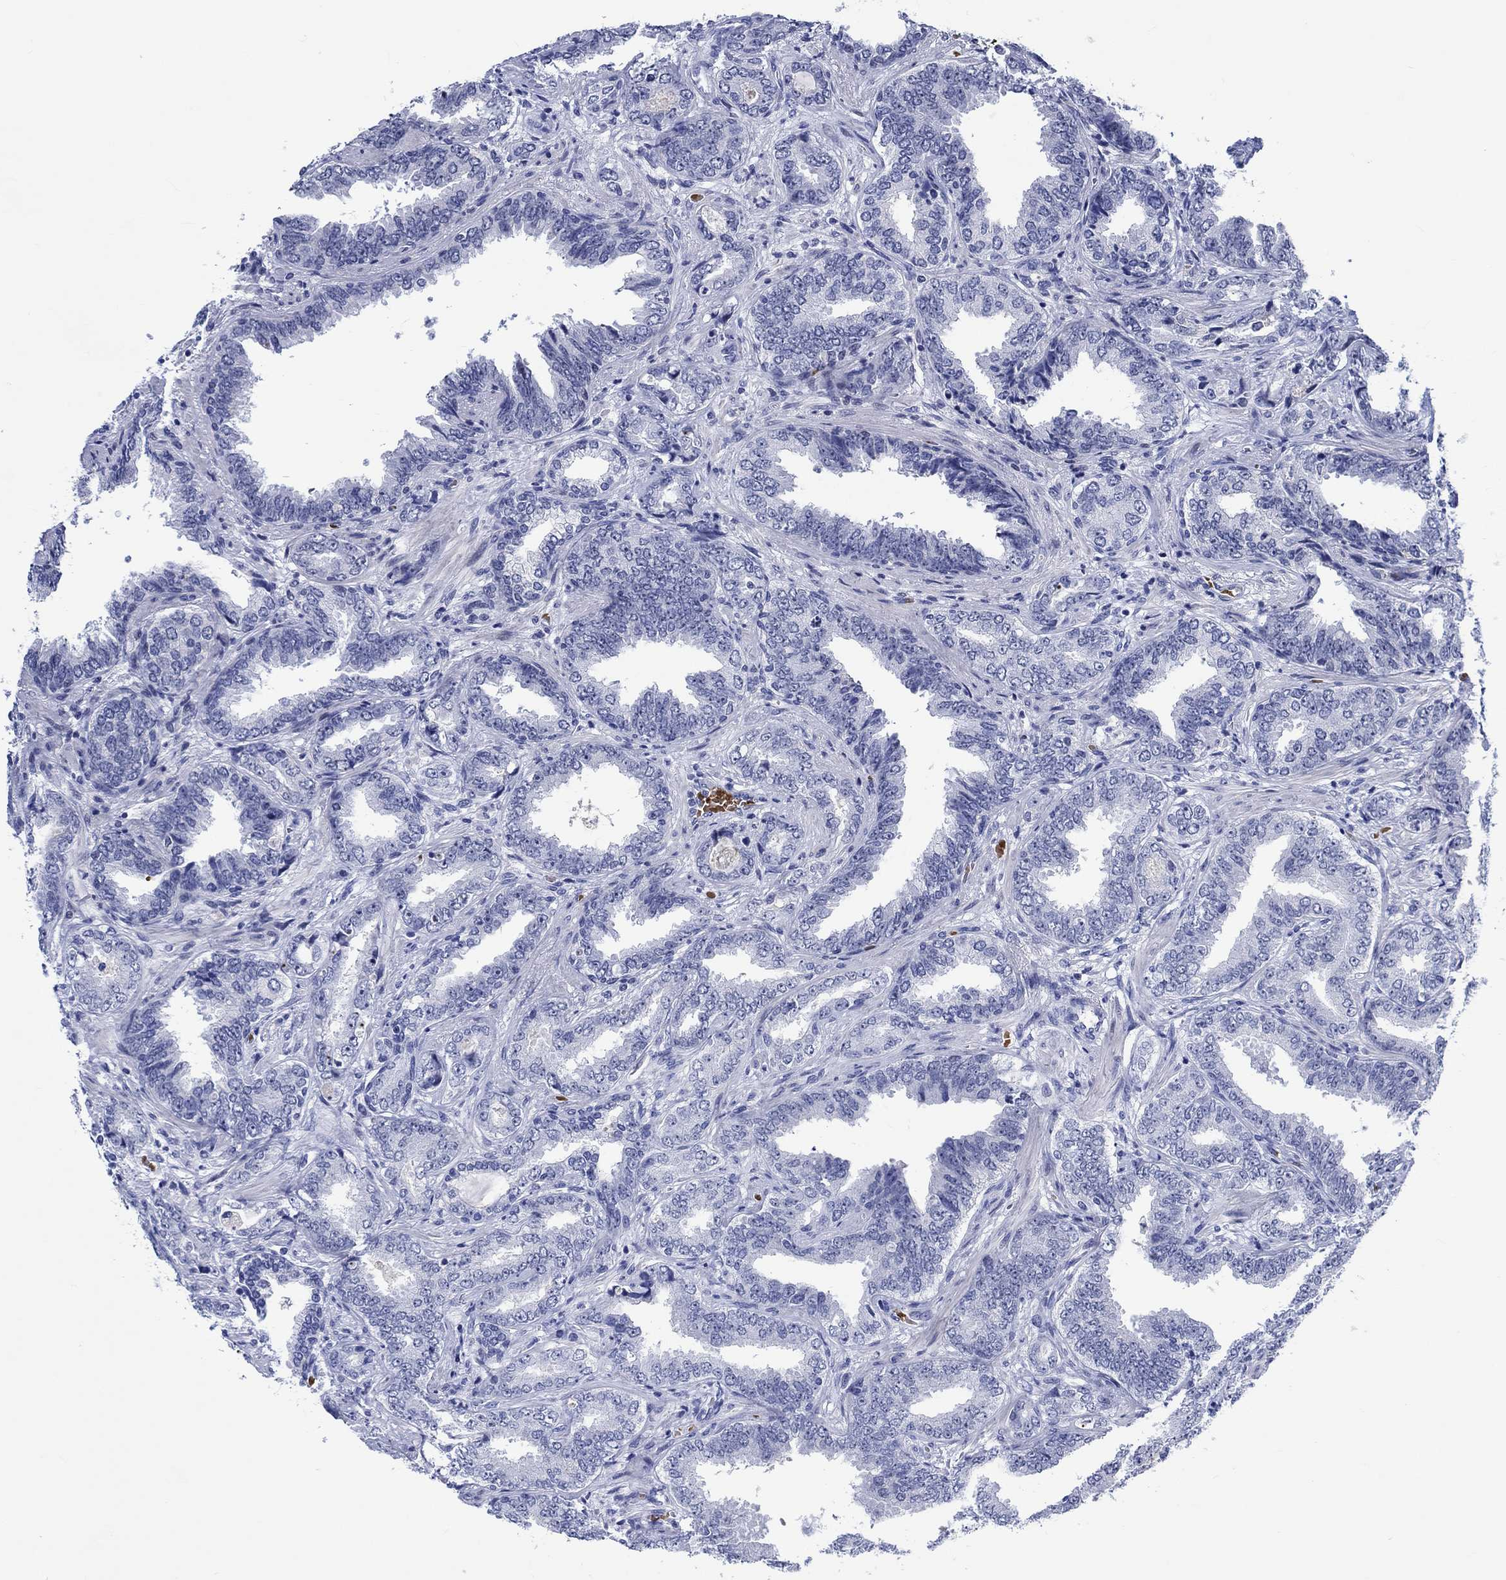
{"staining": {"intensity": "negative", "quantity": "none", "location": "none"}, "tissue": "prostate cancer", "cell_type": "Tumor cells", "image_type": "cancer", "snomed": [{"axis": "morphology", "description": "Adenocarcinoma, Low grade"}, {"axis": "topography", "description": "Prostate"}], "caption": "Immunohistochemical staining of human adenocarcinoma (low-grade) (prostate) displays no significant staining in tumor cells.", "gene": "ZNF446", "patient": {"sex": "male", "age": 68}}